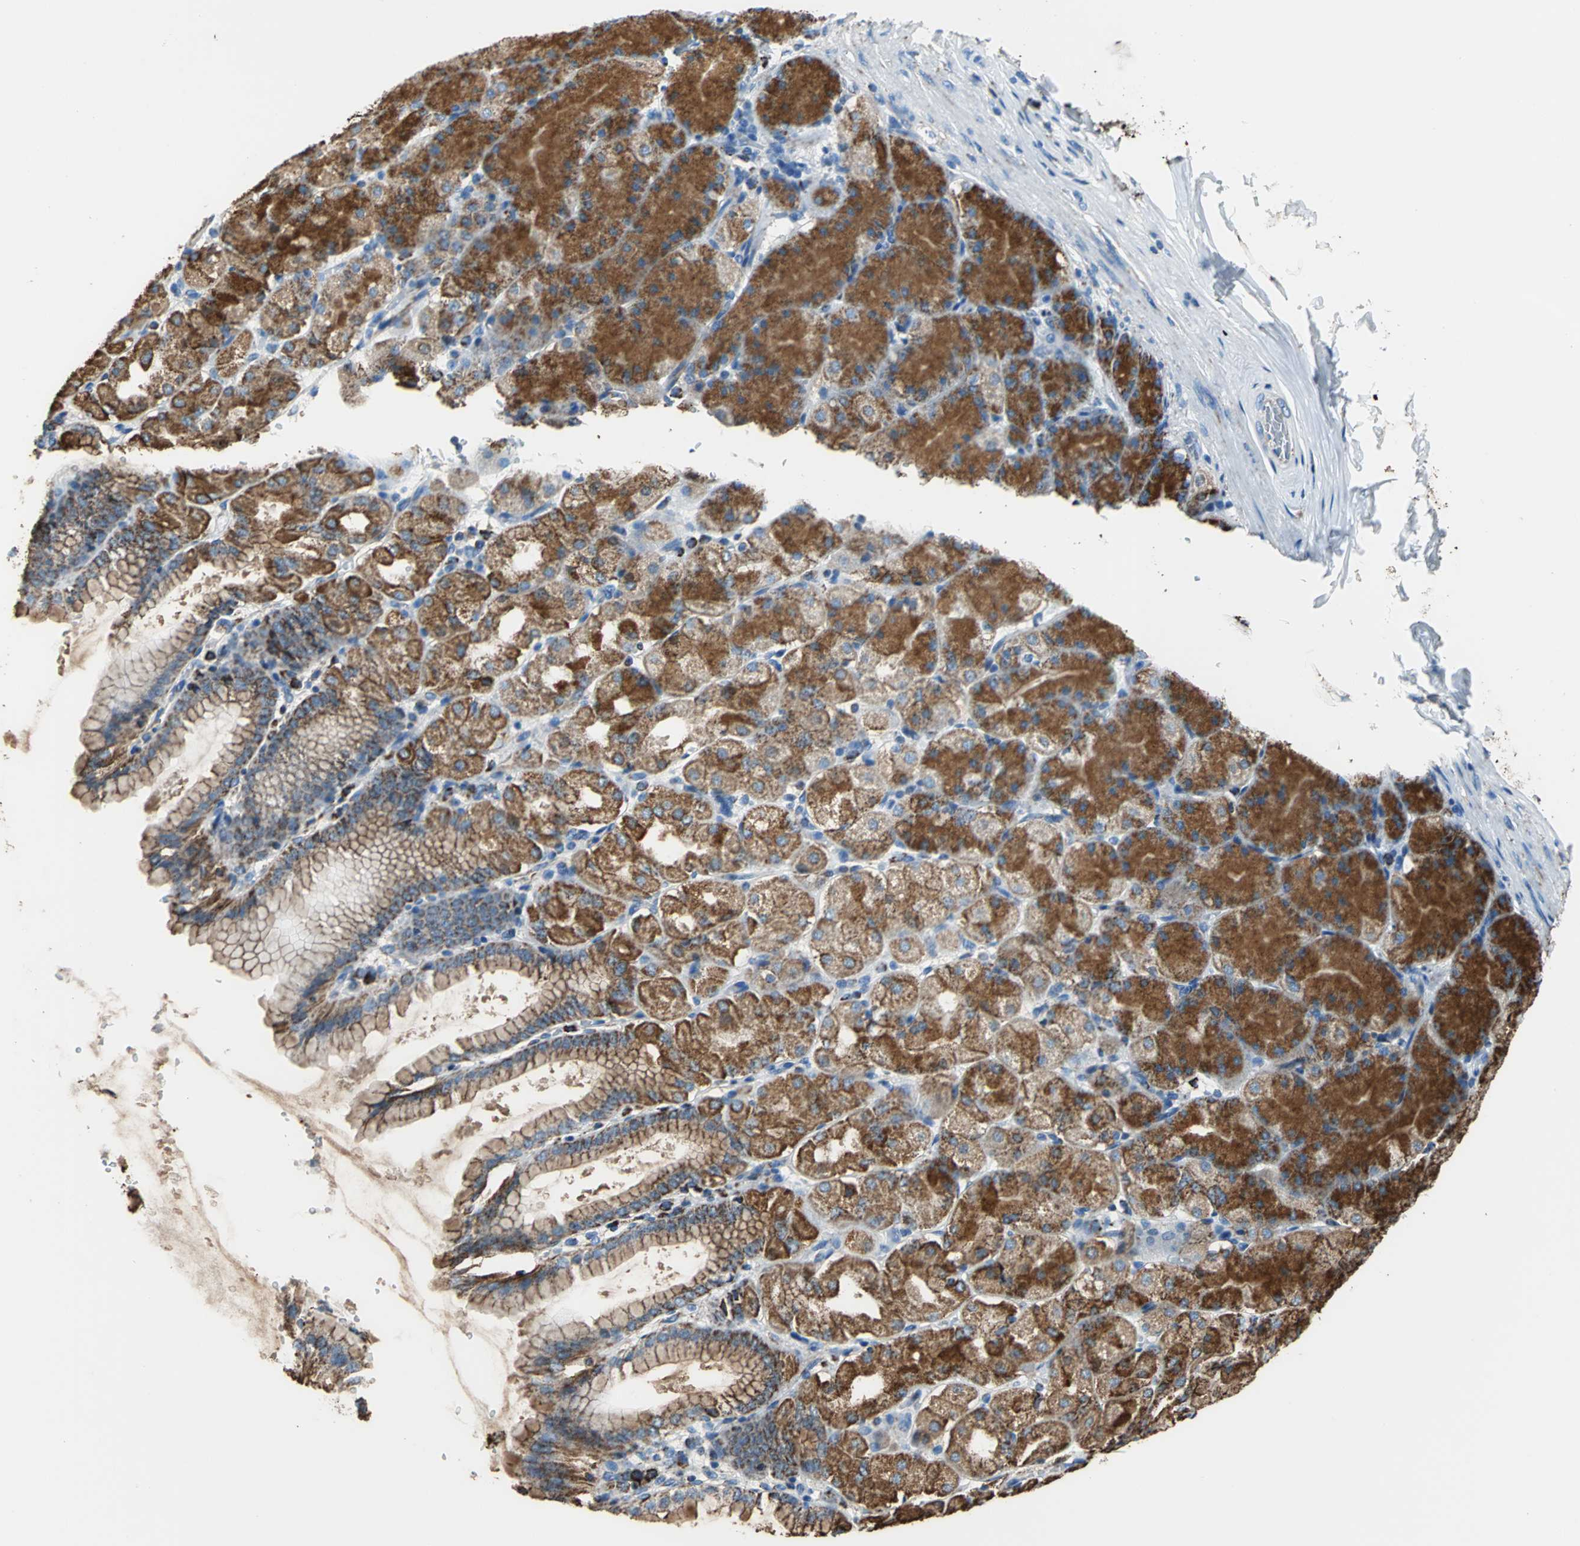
{"staining": {"intensity": "moderate", "quantity": ">75%", "location": "cytoplasmic/membranous"}, "tissue": "stomach", "cell_type": "Glandular cells", "image_type": "normal", "snomed": [{"axis": "morphology", "description": "Normal tissue, NOS"}, {"axis": "topography", "description": "Stomach, upper"}], "caption": "Immunohistochemical staining of unremarkable human stomach demonstrates moderate cytoplasmic/membranous protein expression in about >75% of glandular cells.", "gene": "ECH1", "patient": {"sex": "female", "age": 56}}